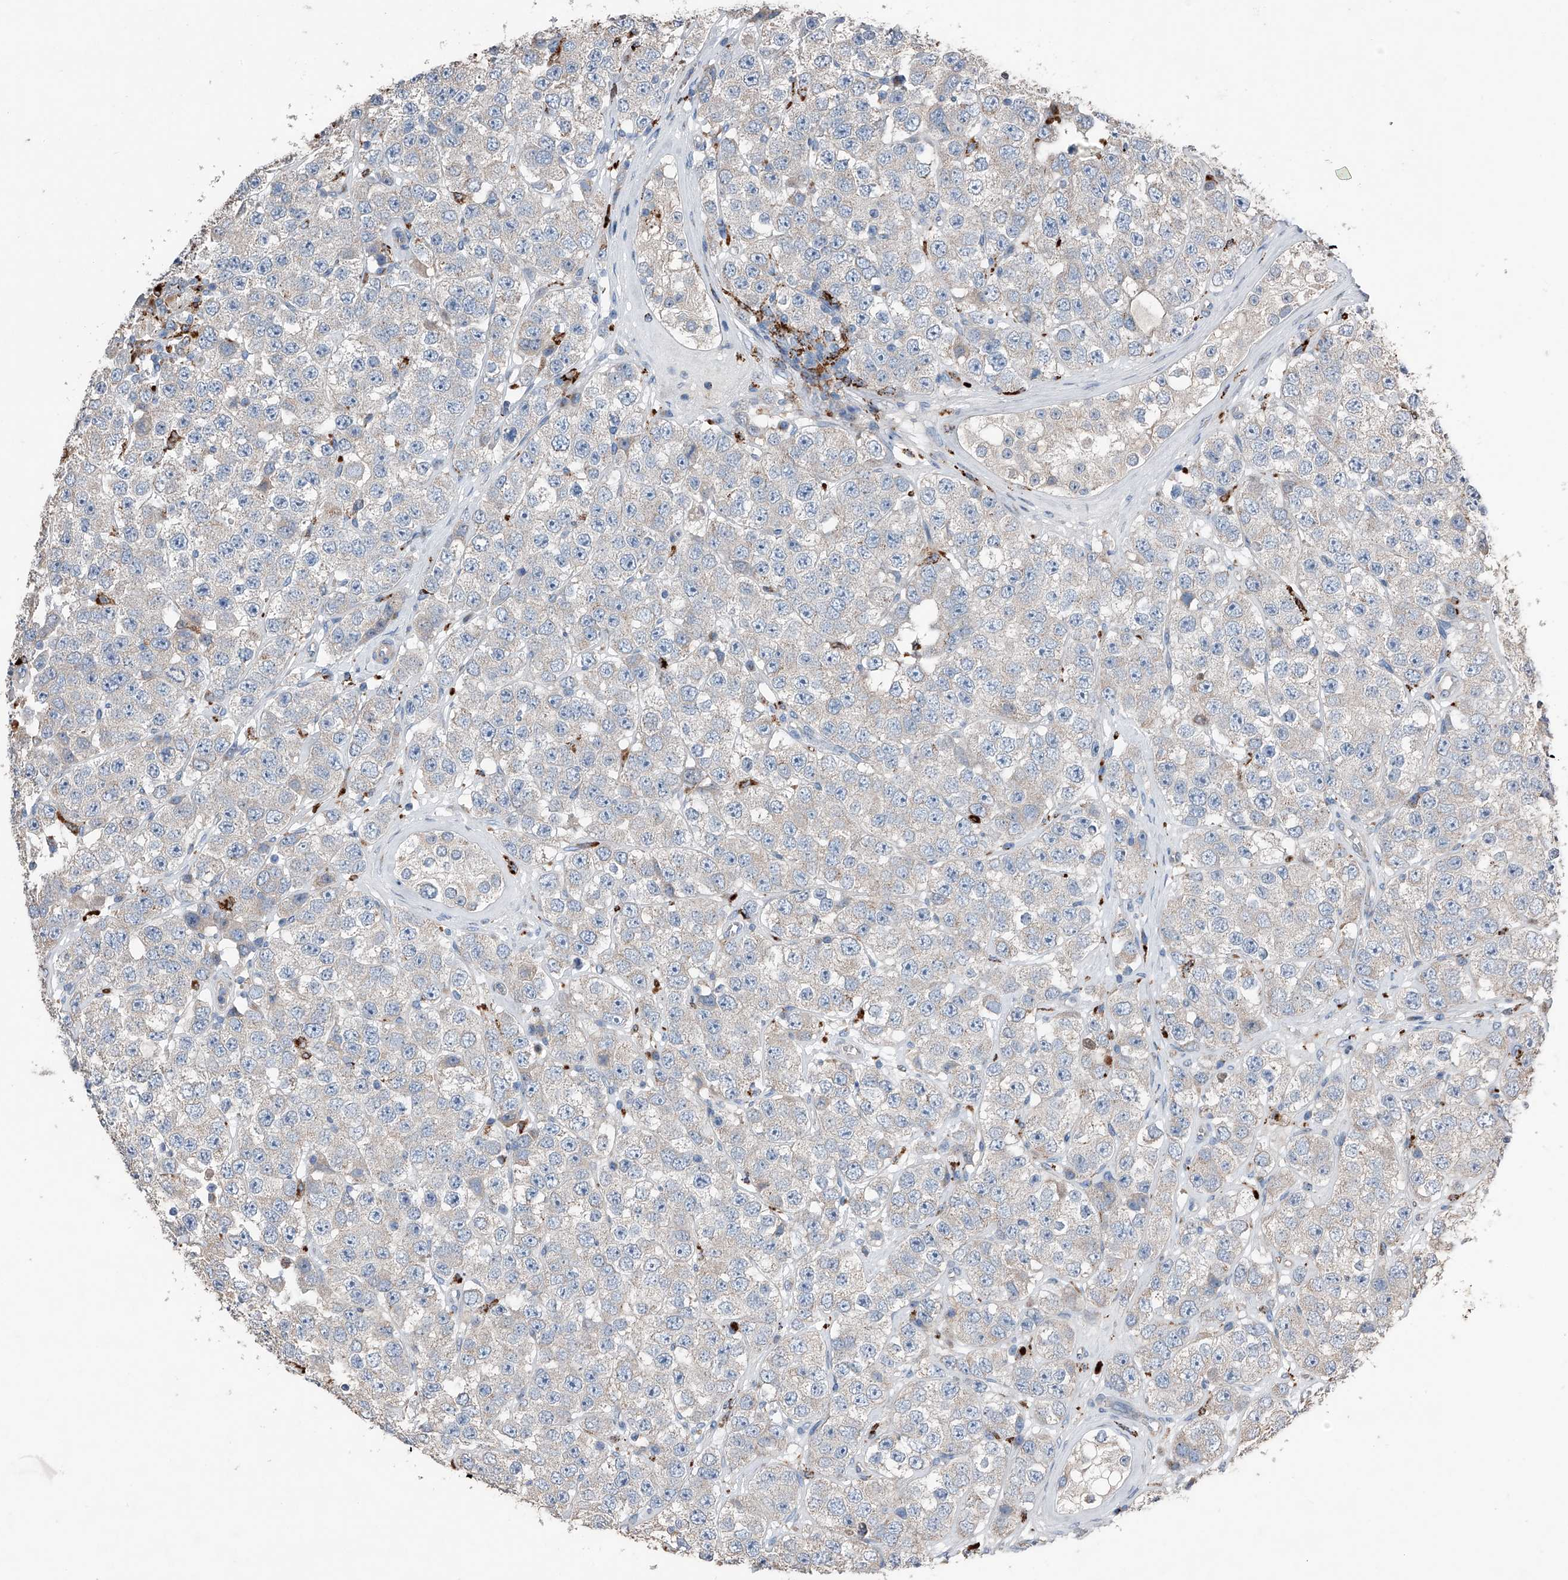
{"staining": {"intensity": "negative", "quantity": "none", "location": "none"}, "tissue": "testis cancer", "cell_type": "Tumor cells", "image_type": "cancer", "snomed": [{"axis": "morphology", "description": "Seminoma, NOS"}, {"axis": "topography", "description": "Testis"}], "caption": "Immunohistochemistry of human testis seminoma exhibits no expression in tumor cells. Brightfield microscopy of immunohistochemistry stained with DAB (brown) and hematoxylin (blue), captured at high magnification.", "gene": "ZNF772", "patient": {"sex": "male", "age": 28}}